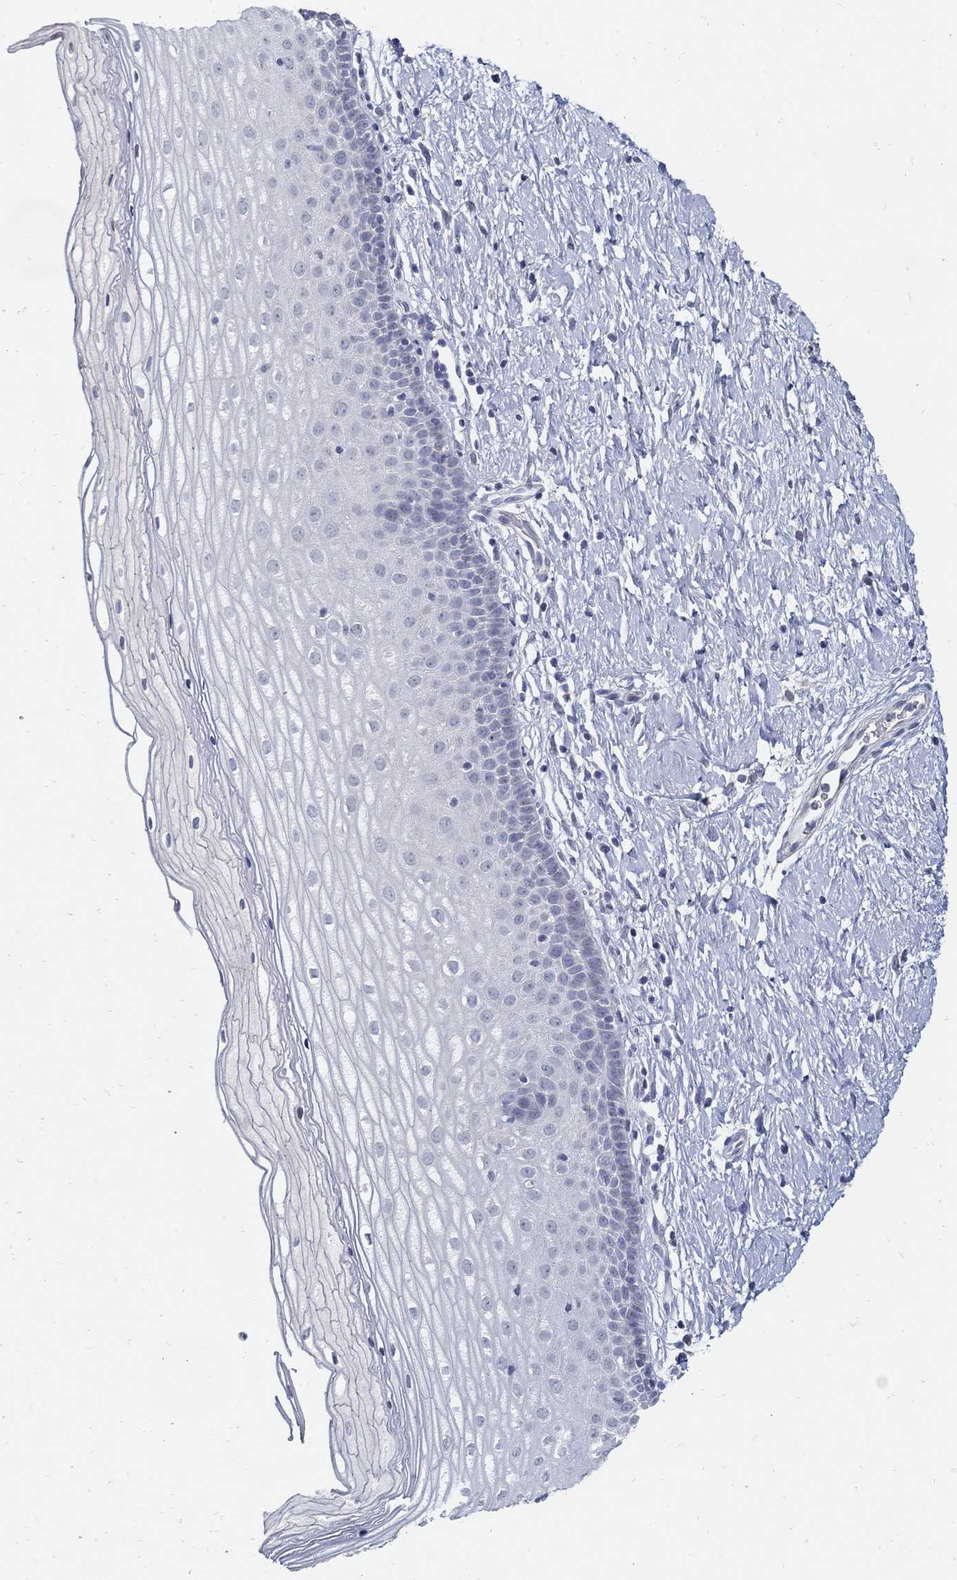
{"staining": {"intensity": "negative", "quantity": "none", "location": "none"}, "tissue": "cervix", "cell_type": "Squamous epithelial cells", "image_type": "normal", "snomed": [{"axis": "morphology", "description": "Normal tissue, NOS"}, {"axis": "topography", "description": "Cervix"}], "caption": "Immunohistochemistry (IHC) image of benign human cervix stained for a protein (brown), which demonstrates no expression in squamous epithelial cells. (Immunohistochemistry (IHC), brightfield microscopy, high magnification).", "gene": "USP29", "patient": {"sex": "female", "age": 37}}